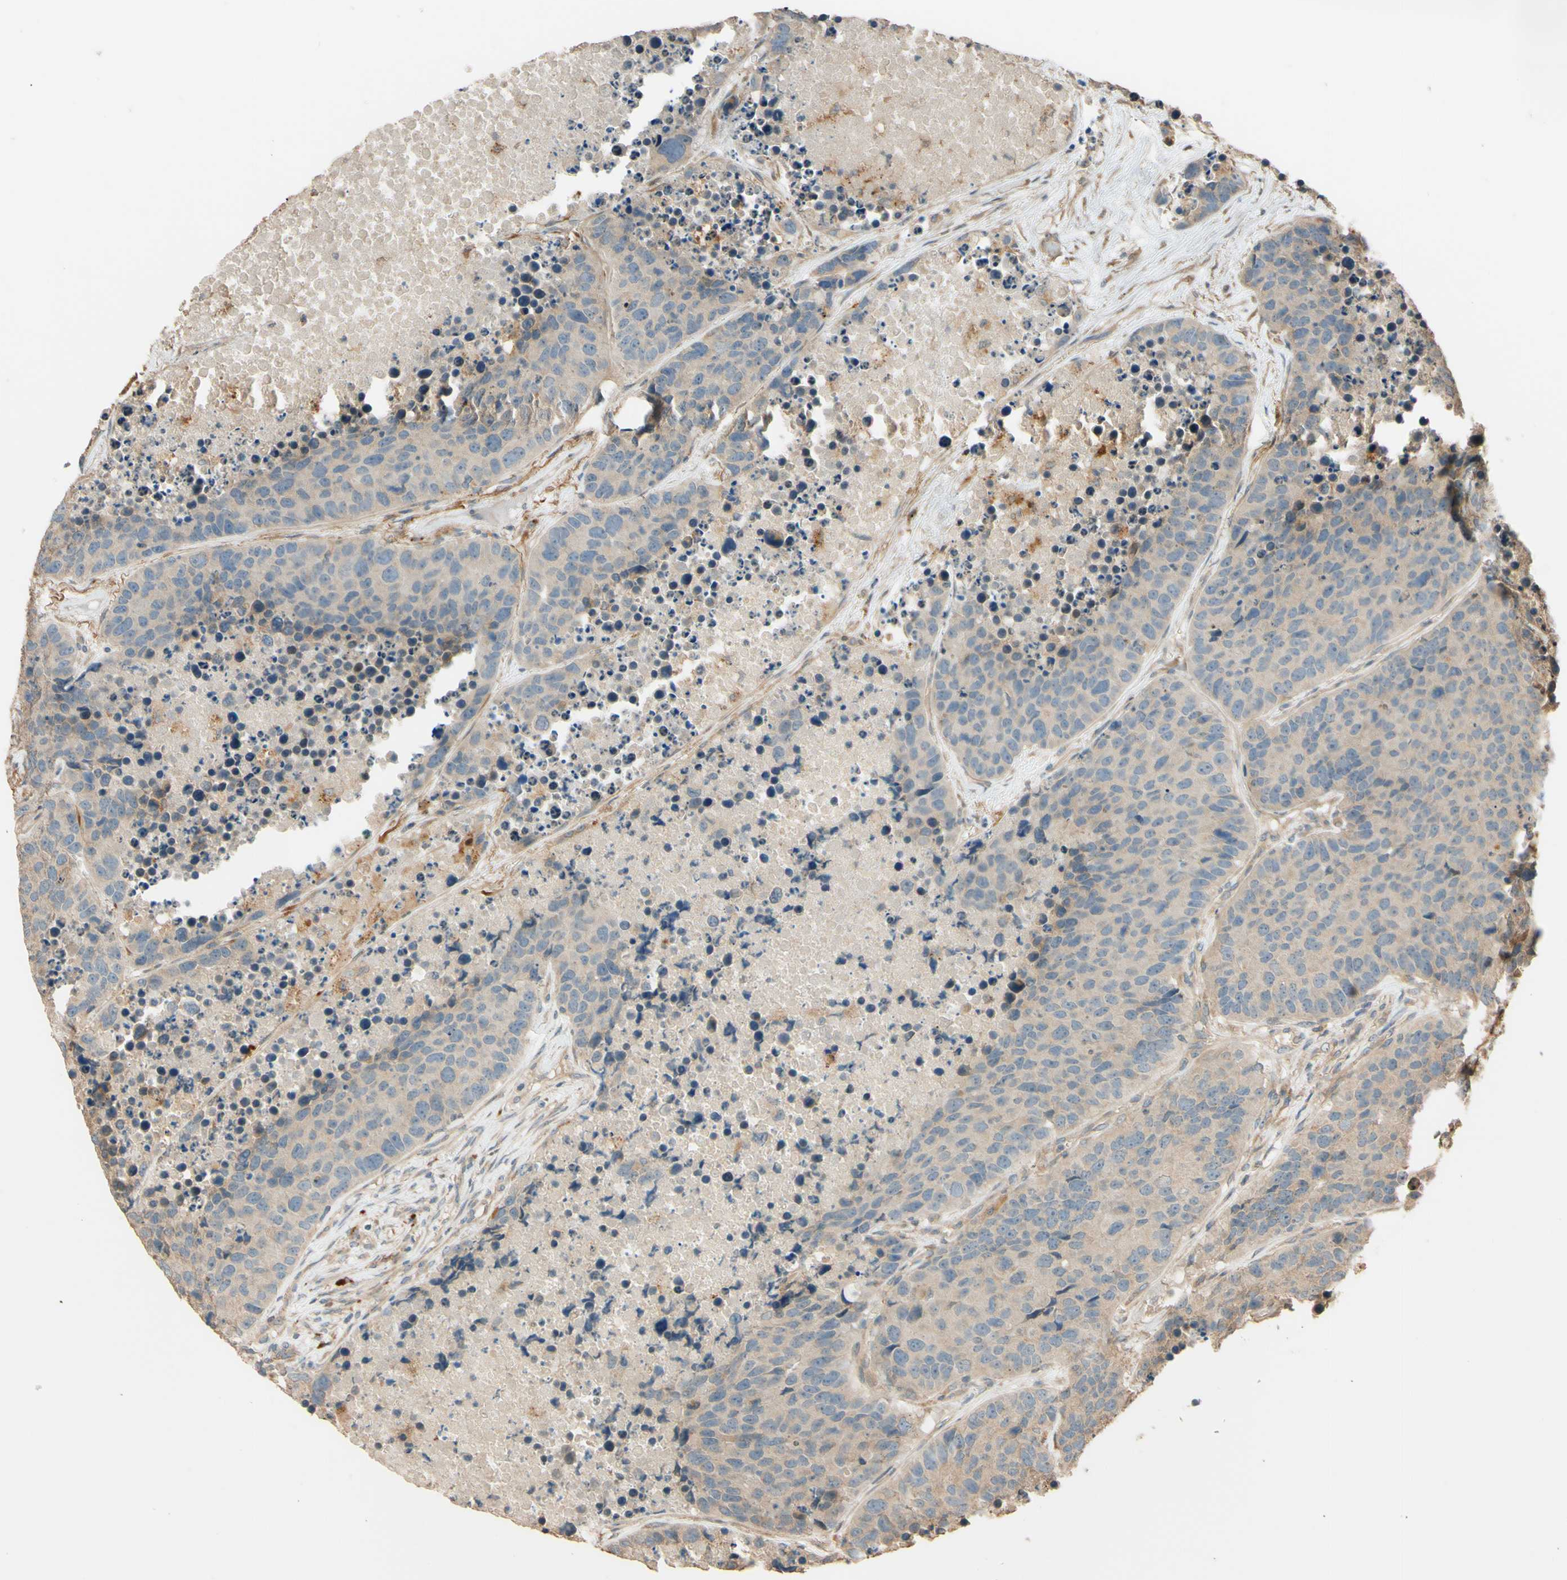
{"staining": {"intensity": "weak", "quantity": ">75%", "location": "cytoplasmic/membranous"}, "tissue": "carcinoid", "cell_type": "Tumor cells", "image_type": "cancer", "snomed": [{"axis": "morphology", "description": "Carcinoid, malignant, NOS"}, {"axis": "topography", "description": "Lung"}], "caption": "Weak cytoplasmic/membranous positivity is present in approximately >75% of tumor cells in malignant carcinoid.", "gene": "RNF19A", "patient": {"sex": "male", "age": 60}}